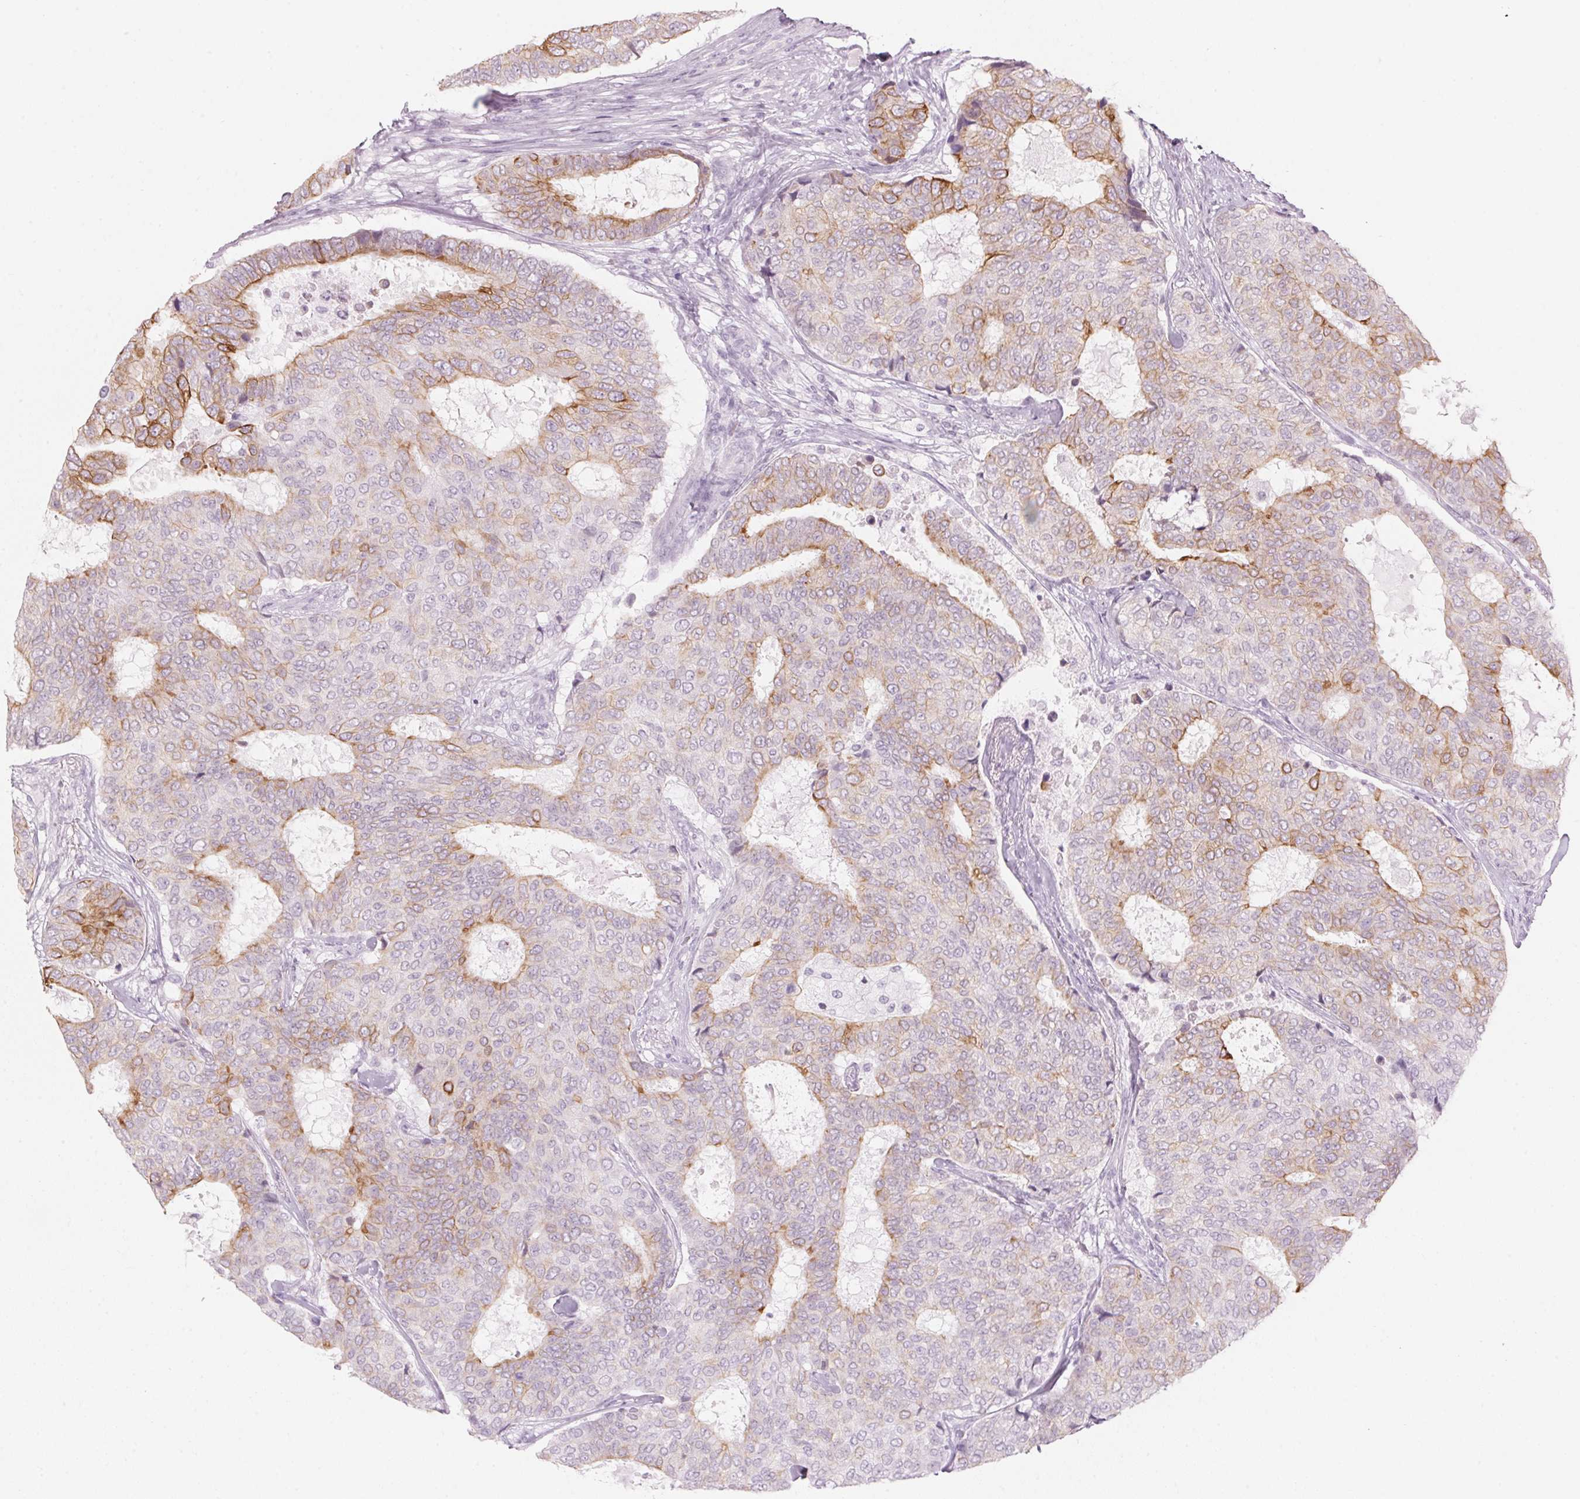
{"staining": {"intensity": "moderate", "quantity": "<25%", "location": "cytoplasmic/membranous"}, "tissue": "breast cancer", "cell_type": "Tumor cells", "image_type": "cancer", "snomed": [{"axis": "morphology", "description": "Duct carcinoma"}, {"axis": "topography", "description": "Breast"}], "caption": "A brown stain shows moderate cytoplasmic/membranous positivity of a protein in human breast intraductal carcinoma tumor cells.", "gene": "SCTR", "patient": {"sex": "female", "age": 75}}